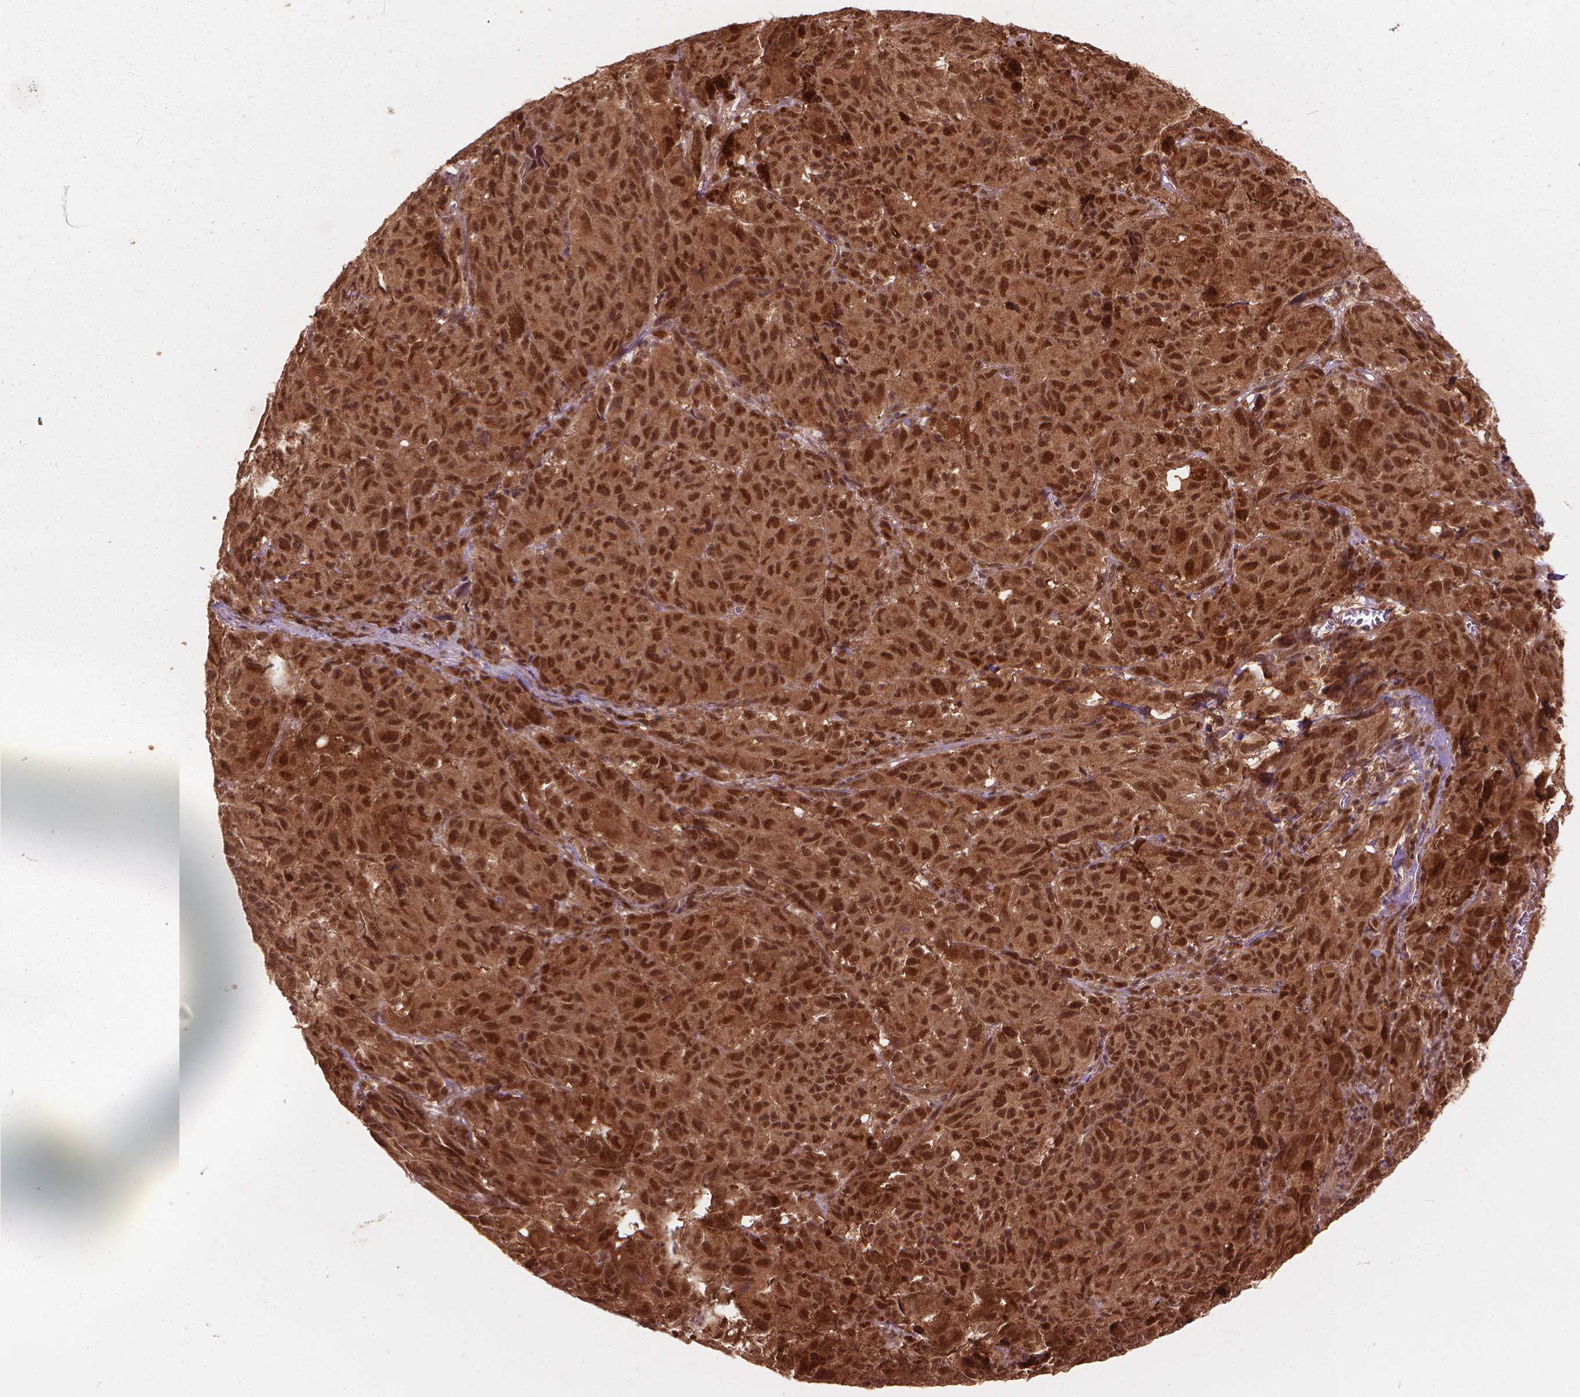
{"staining": {"intensity": "moderate", "quantity": ">75%", "location": "cytoplasmic/membranous,nuclear"}, "tissue": "melanoma", "cell_type": "Tumor cells", "image_type": "cancer", "snomed": [{"axis": "morphology", "description": "Malignant melanoma, NOS"}, {"axis": "topography", "description": "Vulva, labia, clitoris and Bartholin´s gland, NO"}], "caption": "Tumor cells reveal medium levels of moderate cytoplasmic/membranous and nuclear expression in approximately >75% of cells in human malignant melanoma.", "gene": "SSU72", "patient": {"sex": "female", "age": 75}}